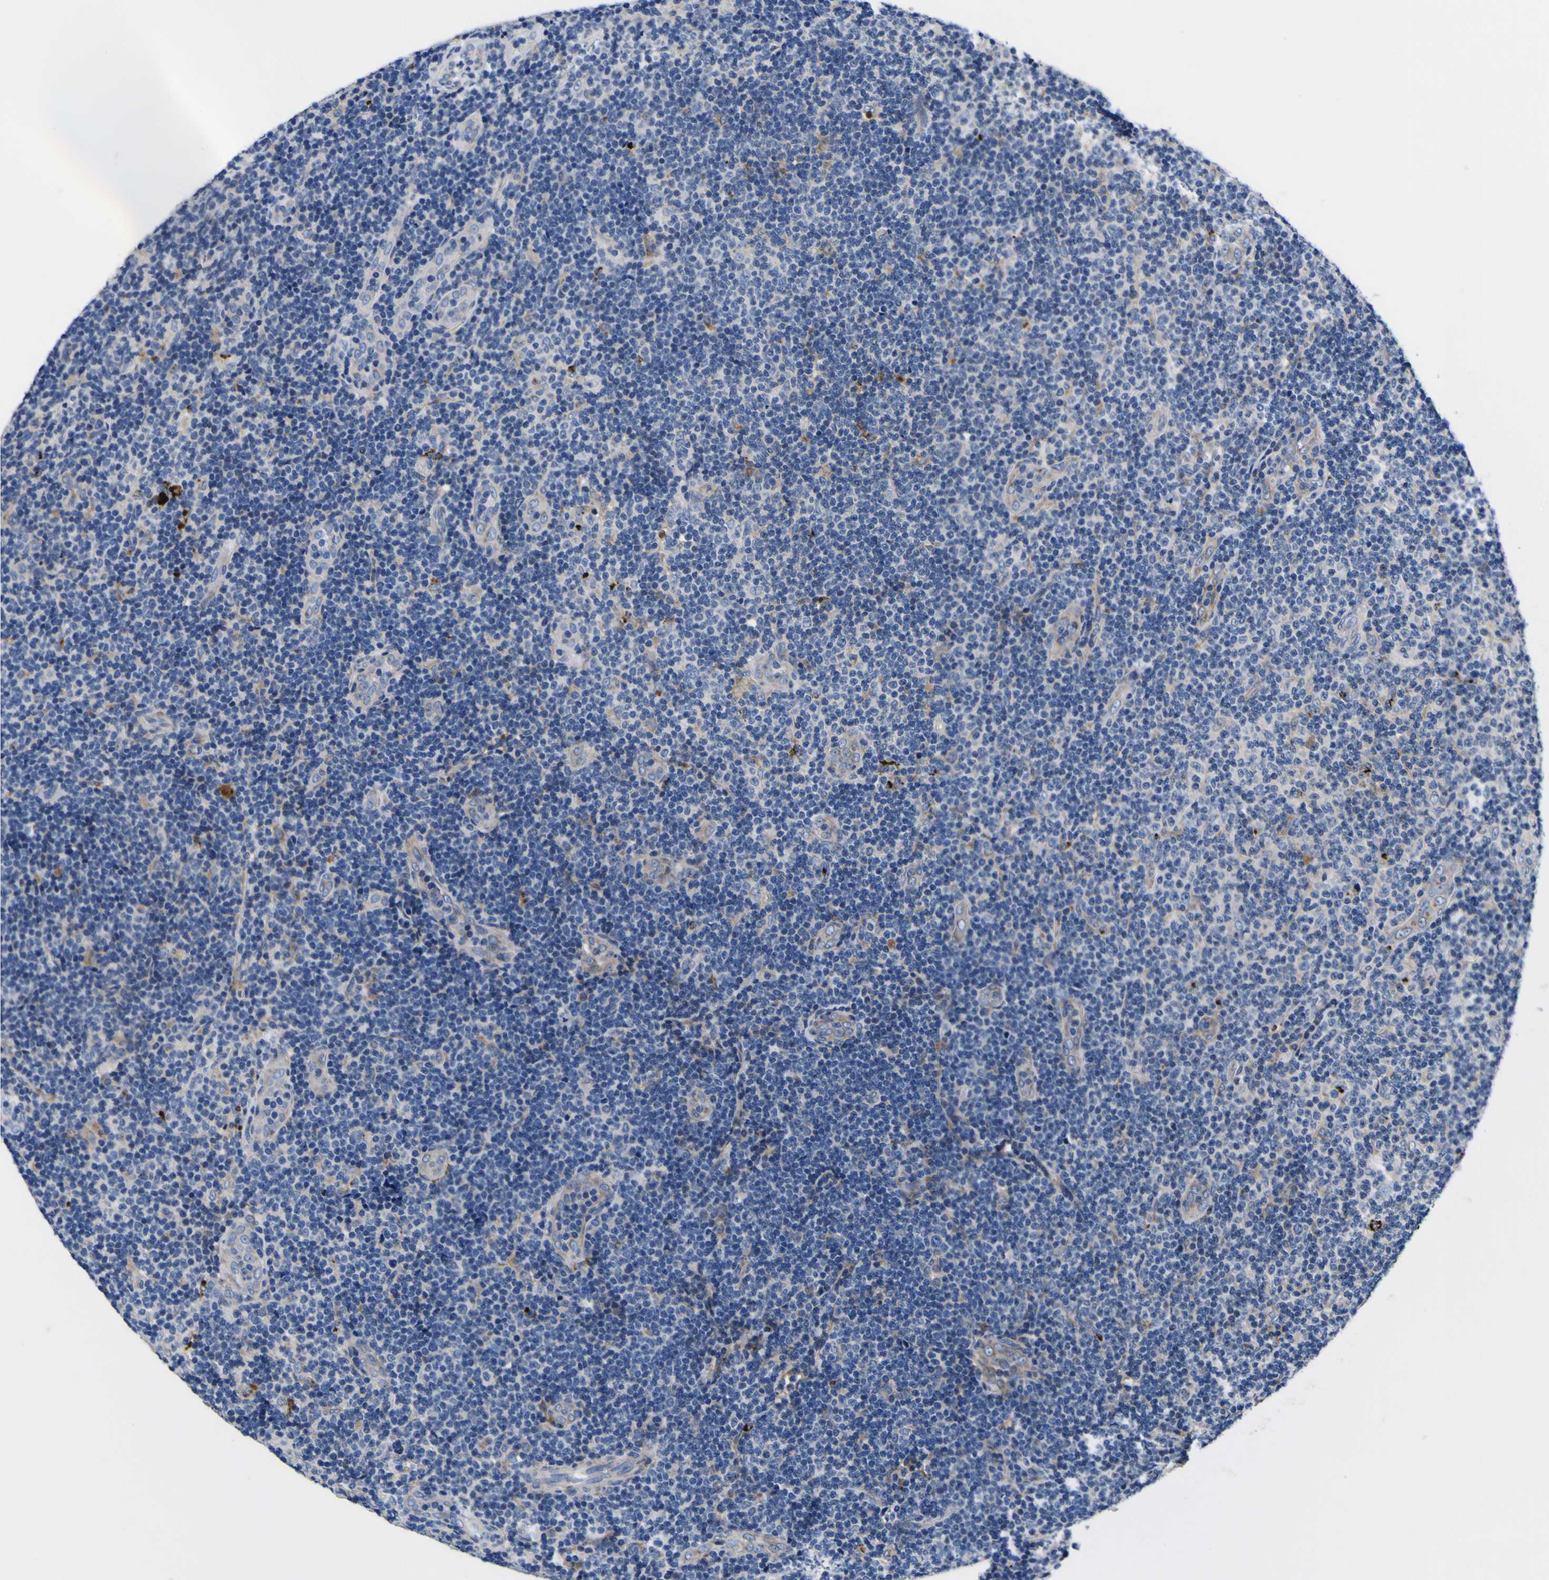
{"staining": {"intensity": "negative", "quantity": "none", "location": "none"}, "tissue": "lymphoma", "cell_type": "Tumor cells", "image_type": "cancer", "snomed": [{"axis": "morphology", "description": "Malignant lymphoma, non-Hodgkin's type, Low grade"}, {"axis": "topography", "description": "Lymph node"}], "caption": "Immunohistochemistry (IHC) image of human low-grade malignant lymphoma, non-Hodgkin's type stained for a protein (brown), which demonstrates no staining in tumor cells. (DAB immunohistochemistry, high magnification).", "gene": "COA1", "patient": {"sex": "male", "age": 83}}